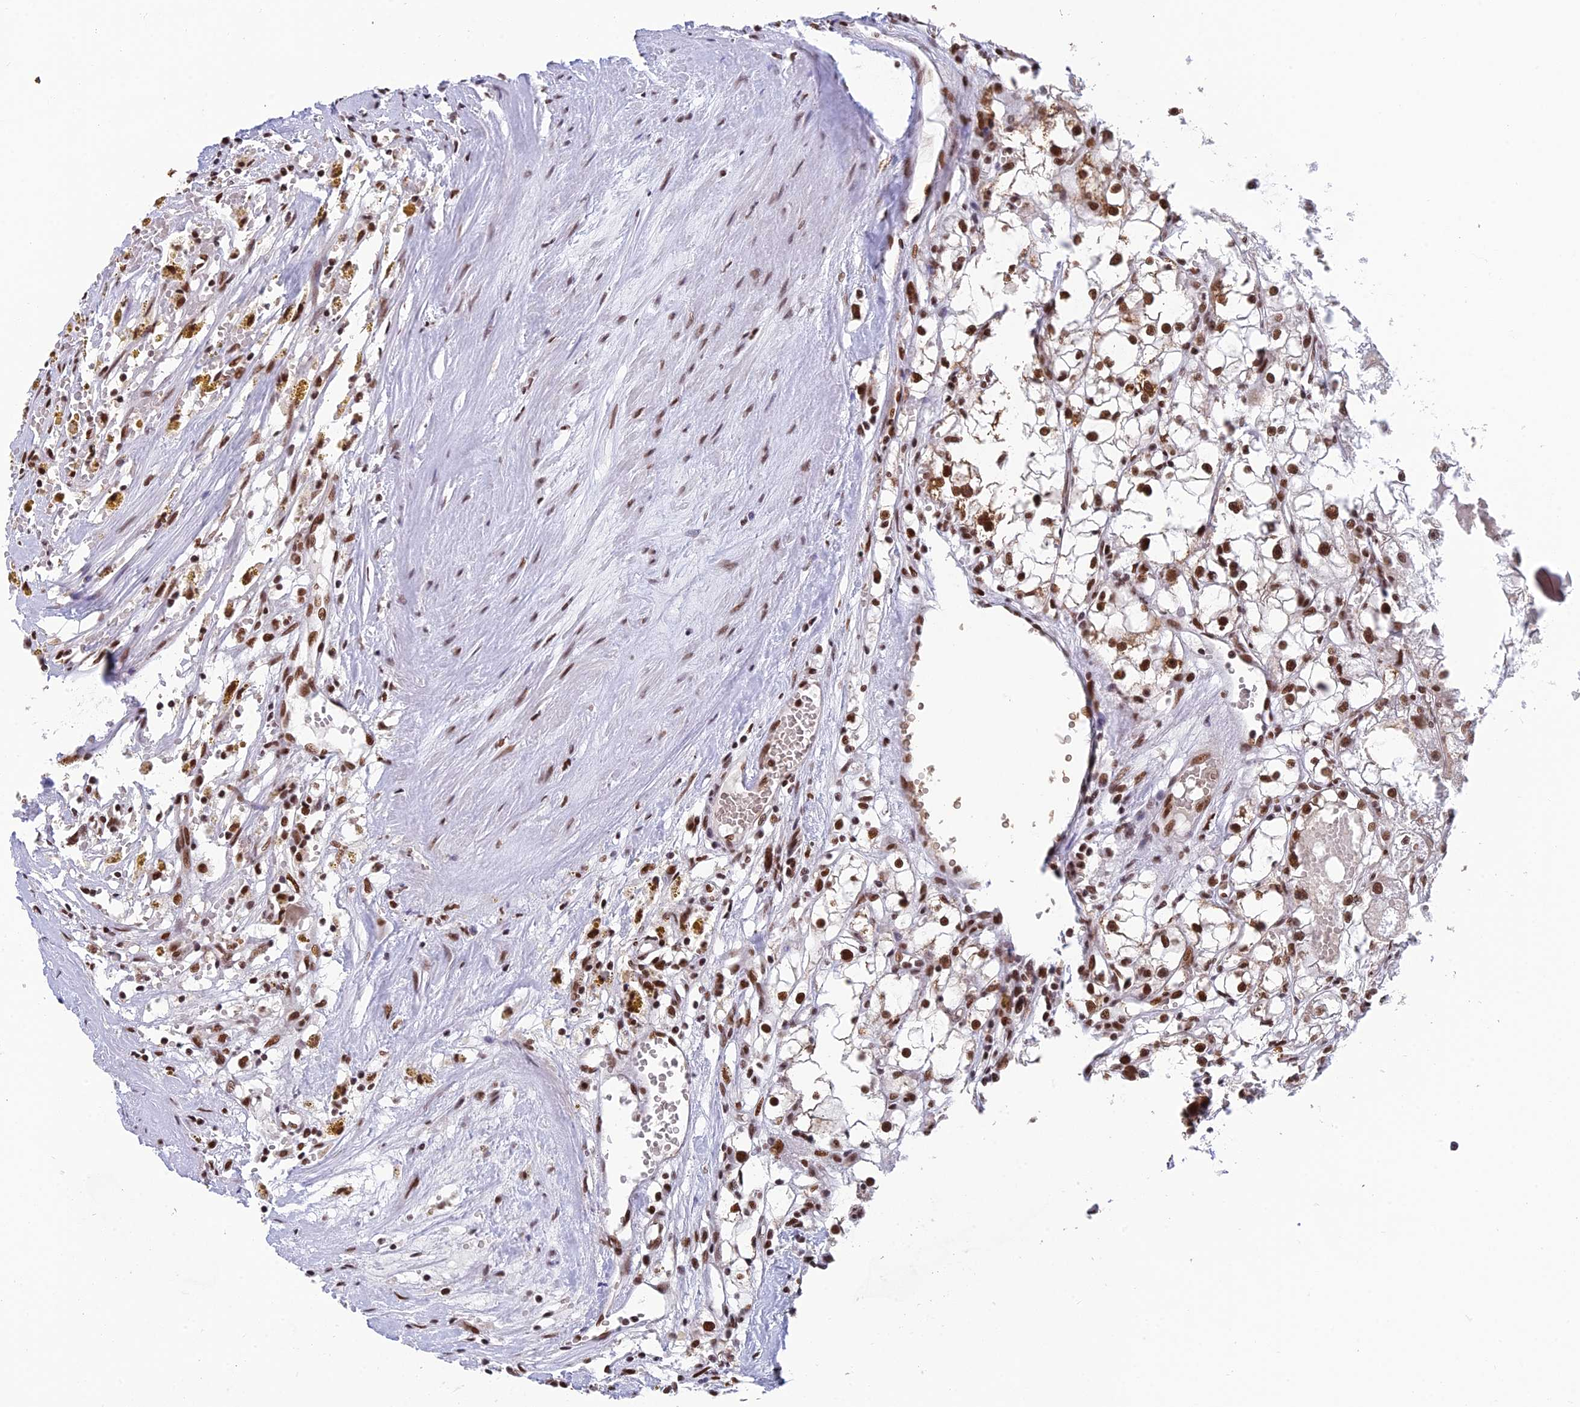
{"staining": {"intensity": "strong", "quantity": ">75%", "location": "nuclear"}, "tissue": "renal cancer", "cell_type": "Tumor cells", "image_type": "cancer", "snomed": [{"axis": "morphology", "description": "Adenocarcinoma, NOS"}, {"axis": "topography", "description": "Kidney"}], "caption": "Renal adenocarcinoma was stained to show a protein in brown. There is high levels of strong nuclear staining in about >75% of tumor cells.", "gene": "EEF1AKMT3", "patient": {"sex": "male", "age": 56}}